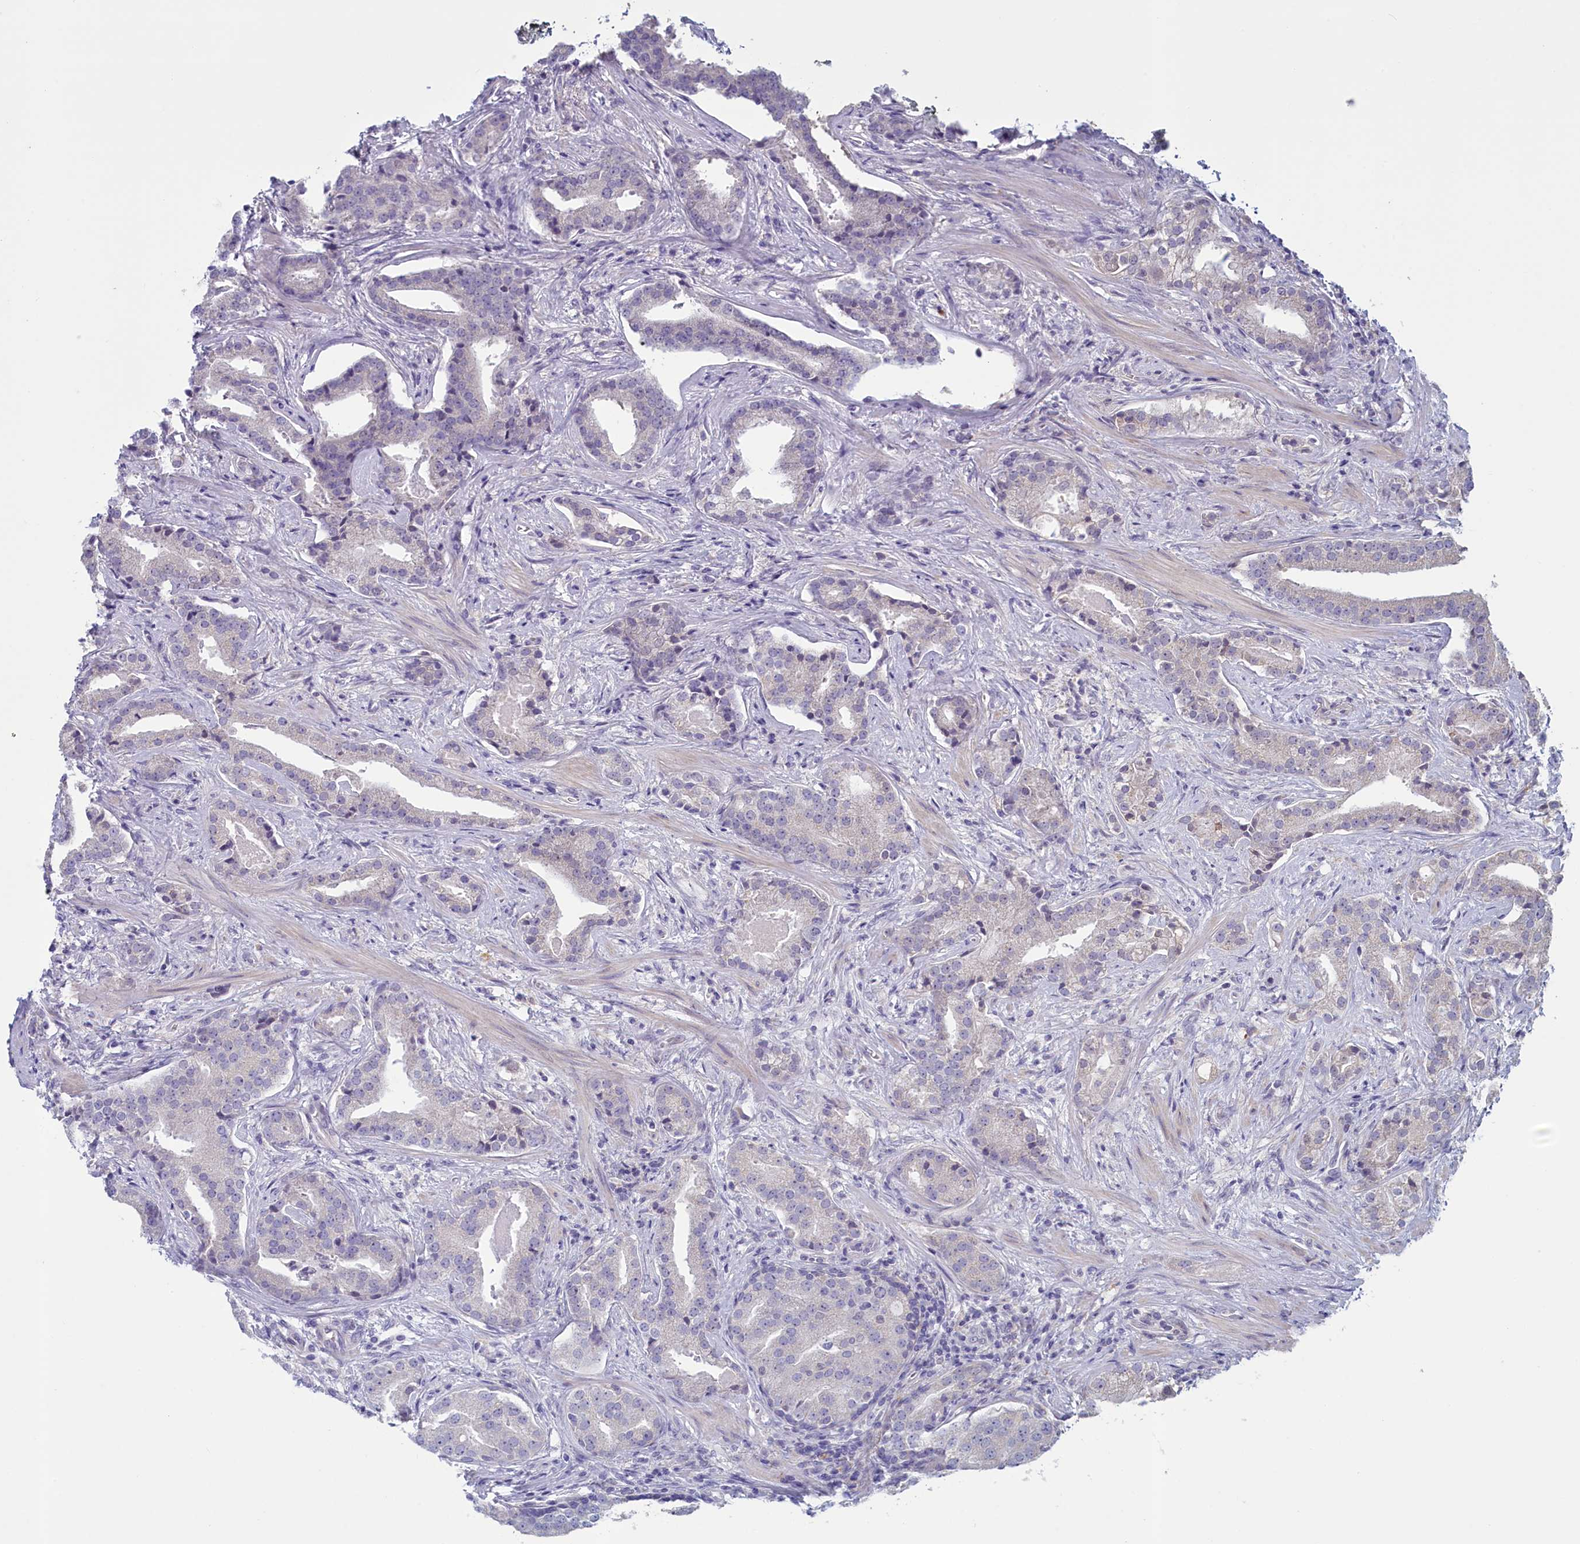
{"staining": {"intensity": "negative", "quantity": "none", "location": "none"}, "tissue": "prostate cancer", "cell_type": "Tumor cells", "image_type": "cancer", "snomed": [{"axis": "morphology", "description": "Adenocarcinoma, Low grade"}, {"axis": "topography", "description": "Prostate"}], "caption": "Histopathology image shows no protein positivity in tumor cells of prostate cancer (low-grade adenocarcinoma) tissue.", "gene": "ATF7IP2", "patient": {"sex": "male", "age": 67}}